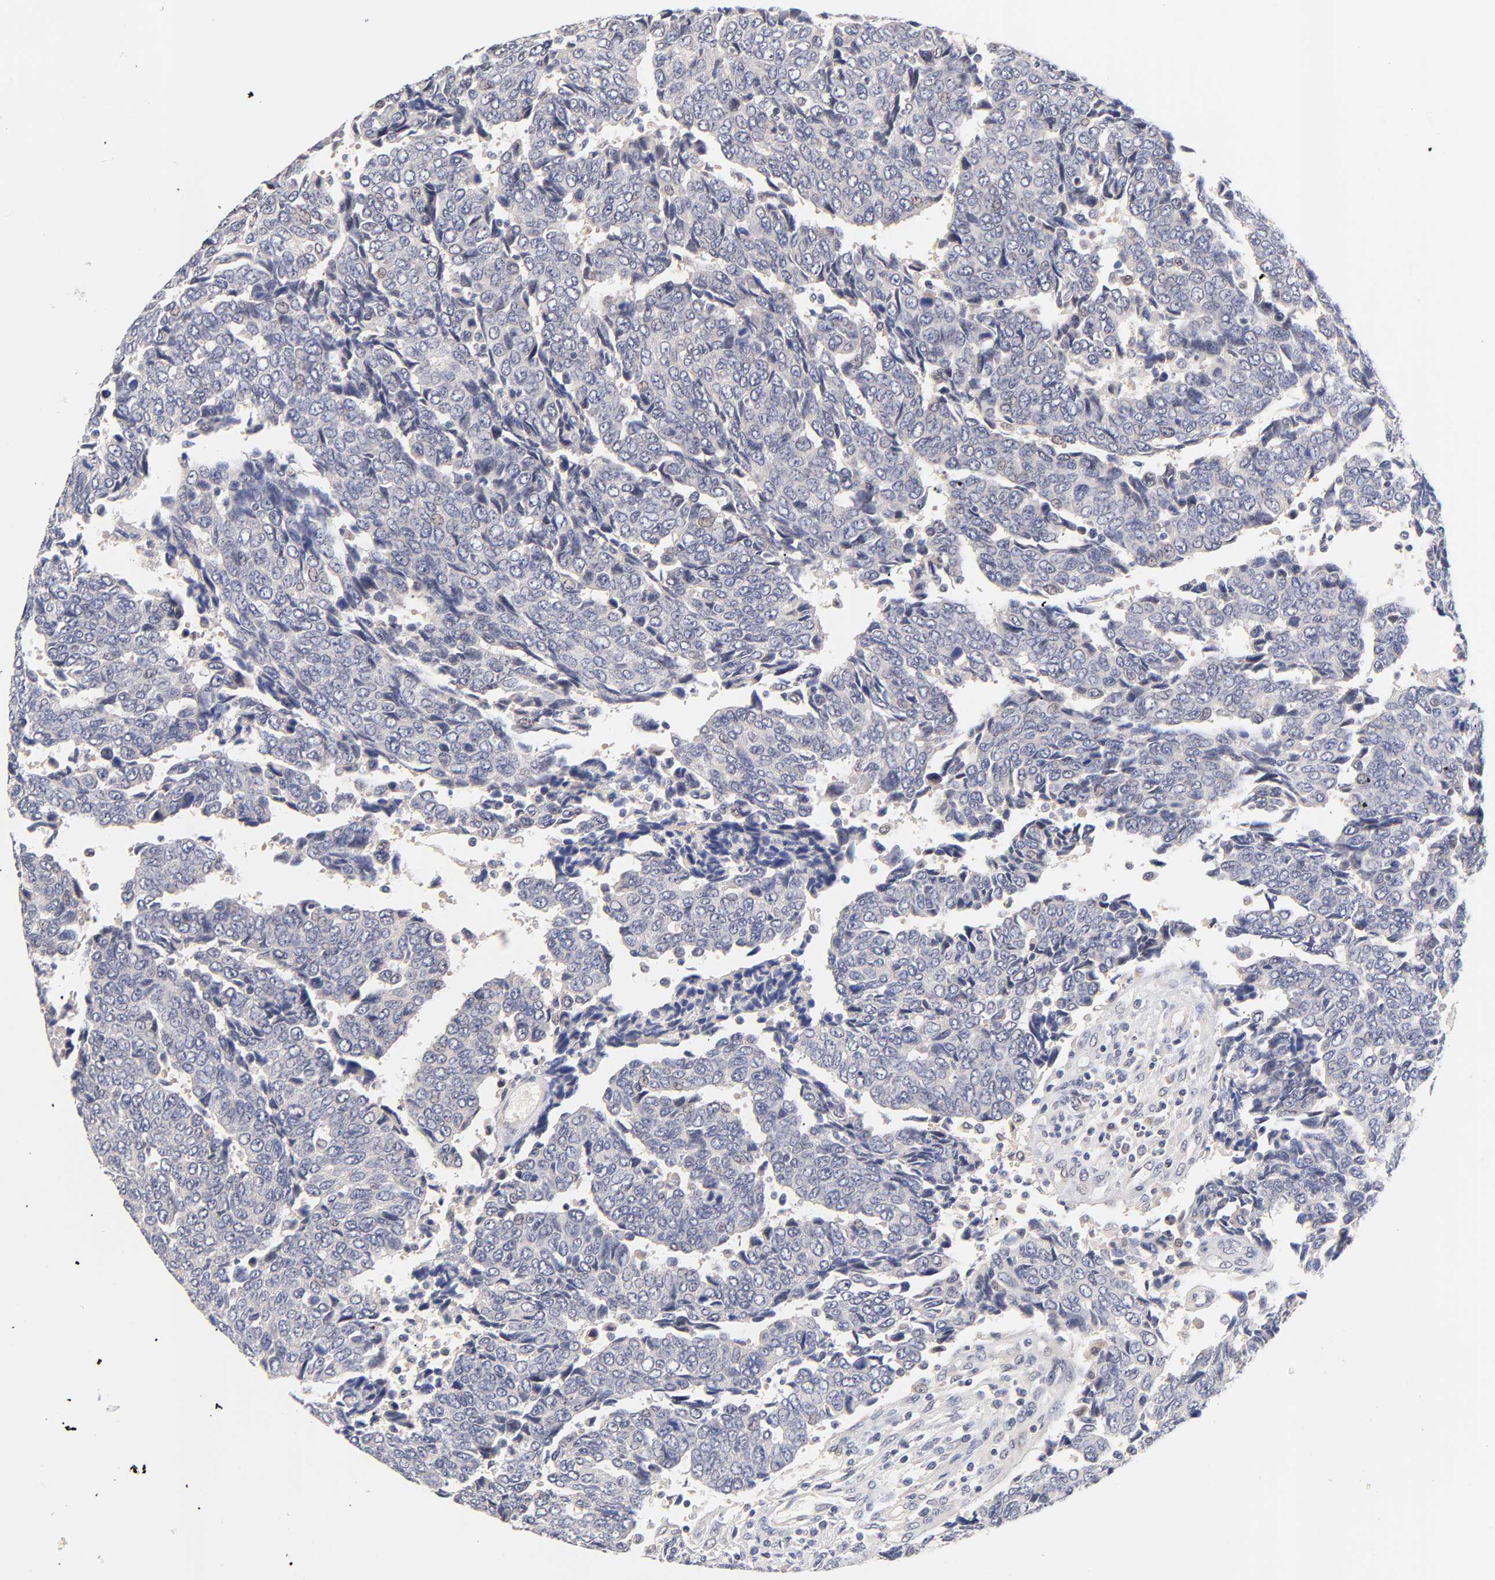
{"staining": {"intensity": "negative", "quantity": "none", "location": "none"}, "tissue": "urothelial cancer", "cell_type": "Tumor cells", "image_type": "cancer", "snomed": [{"axis": "morphology", "description": "Urothelial carcinoma, High grade"}, {"axis": "topography", "description": "Urinary bladder"}], "caption": "Tumor cells are negative for protein expression in human urothelial cancer.", "gene": "TXNL1", "patient": {"sex": "male", "age": 86}}